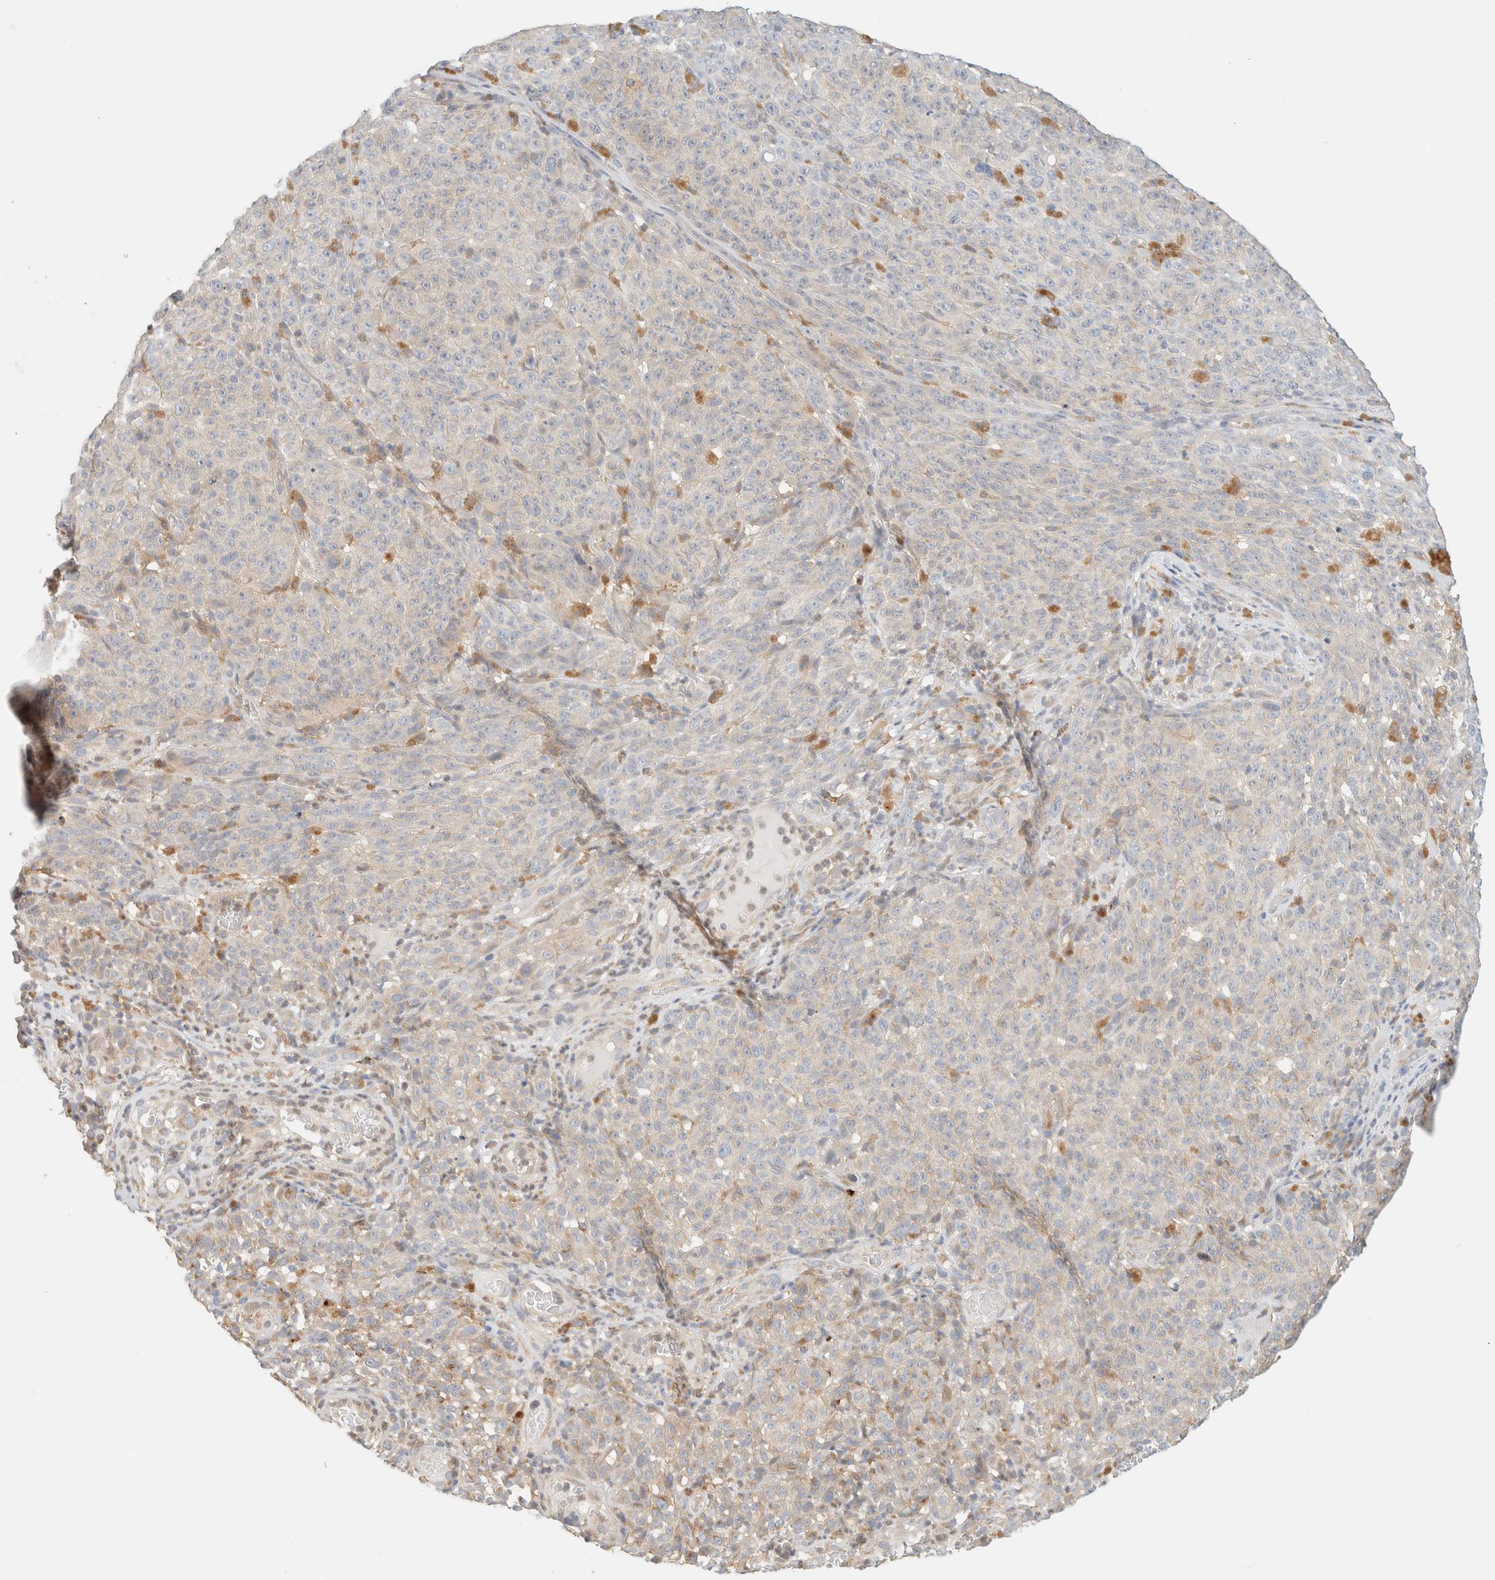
{"staining": {"intensity": "weak", "quantity": "<25%", "location": "cytoplasmic/membranous"}, "tissue": "melanoma", "cell_type": "Tumor cells", "image_type": "cancer", "snomed": [{"axis": "morphology", "description": "Malignant melanoma, NOS"}, {"axis": "topography", "description": "Skin"}], "caption": "The immunohistochemistry (IHC) histopathology image has no significant expression in tumor cells of melanoma tissue.", "gene": "NT5C", "patient": {"sex": "female", "age": 82}}